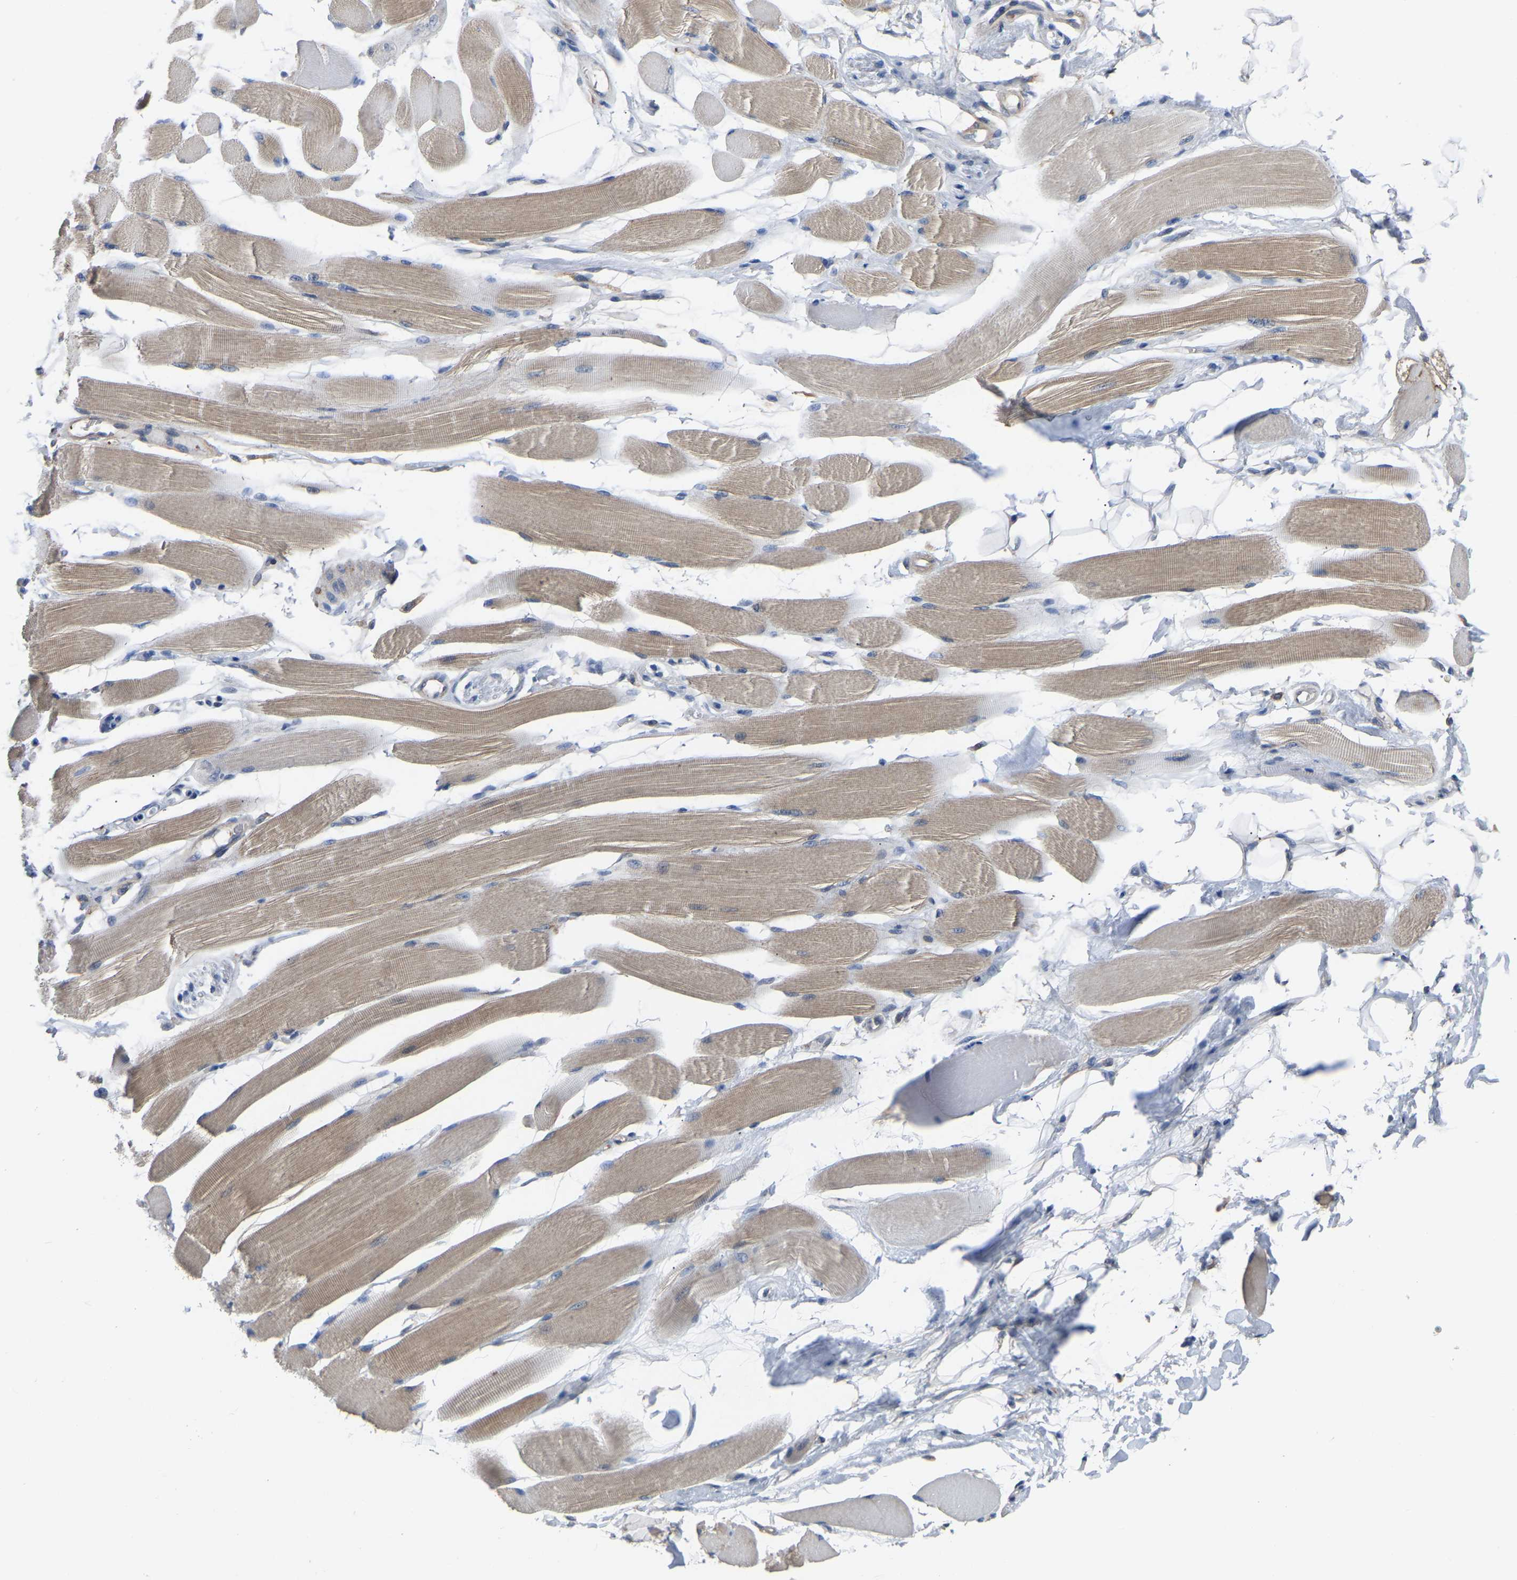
{"staining": {"intensity": "weak", "quantity": "25%-75%", "location": "cytoplasmic/membranous"}, "tissue": "skeletal muscle", "cell_type": "Myocytes", "image_type": "normal", "snomed": [{"axis": "morphology", "description": "Normal tissue, NOS"}, {"axis": "topography", "description": "Skeletal muscle"}, {"axis": "topography", "description": "Peripheral nerve tissue"}], "caption": "Immunohistochemical staining of benign human skeletal muscle exhibits weak cytoplasmic/membranous protein positivity in approximately 25%-75% of myocytes. (DAB IHC, brown staining for protein, blue staining for nuclei).", "gene": "ZNF449", "patient": {"sex": "female", "age": 84}}